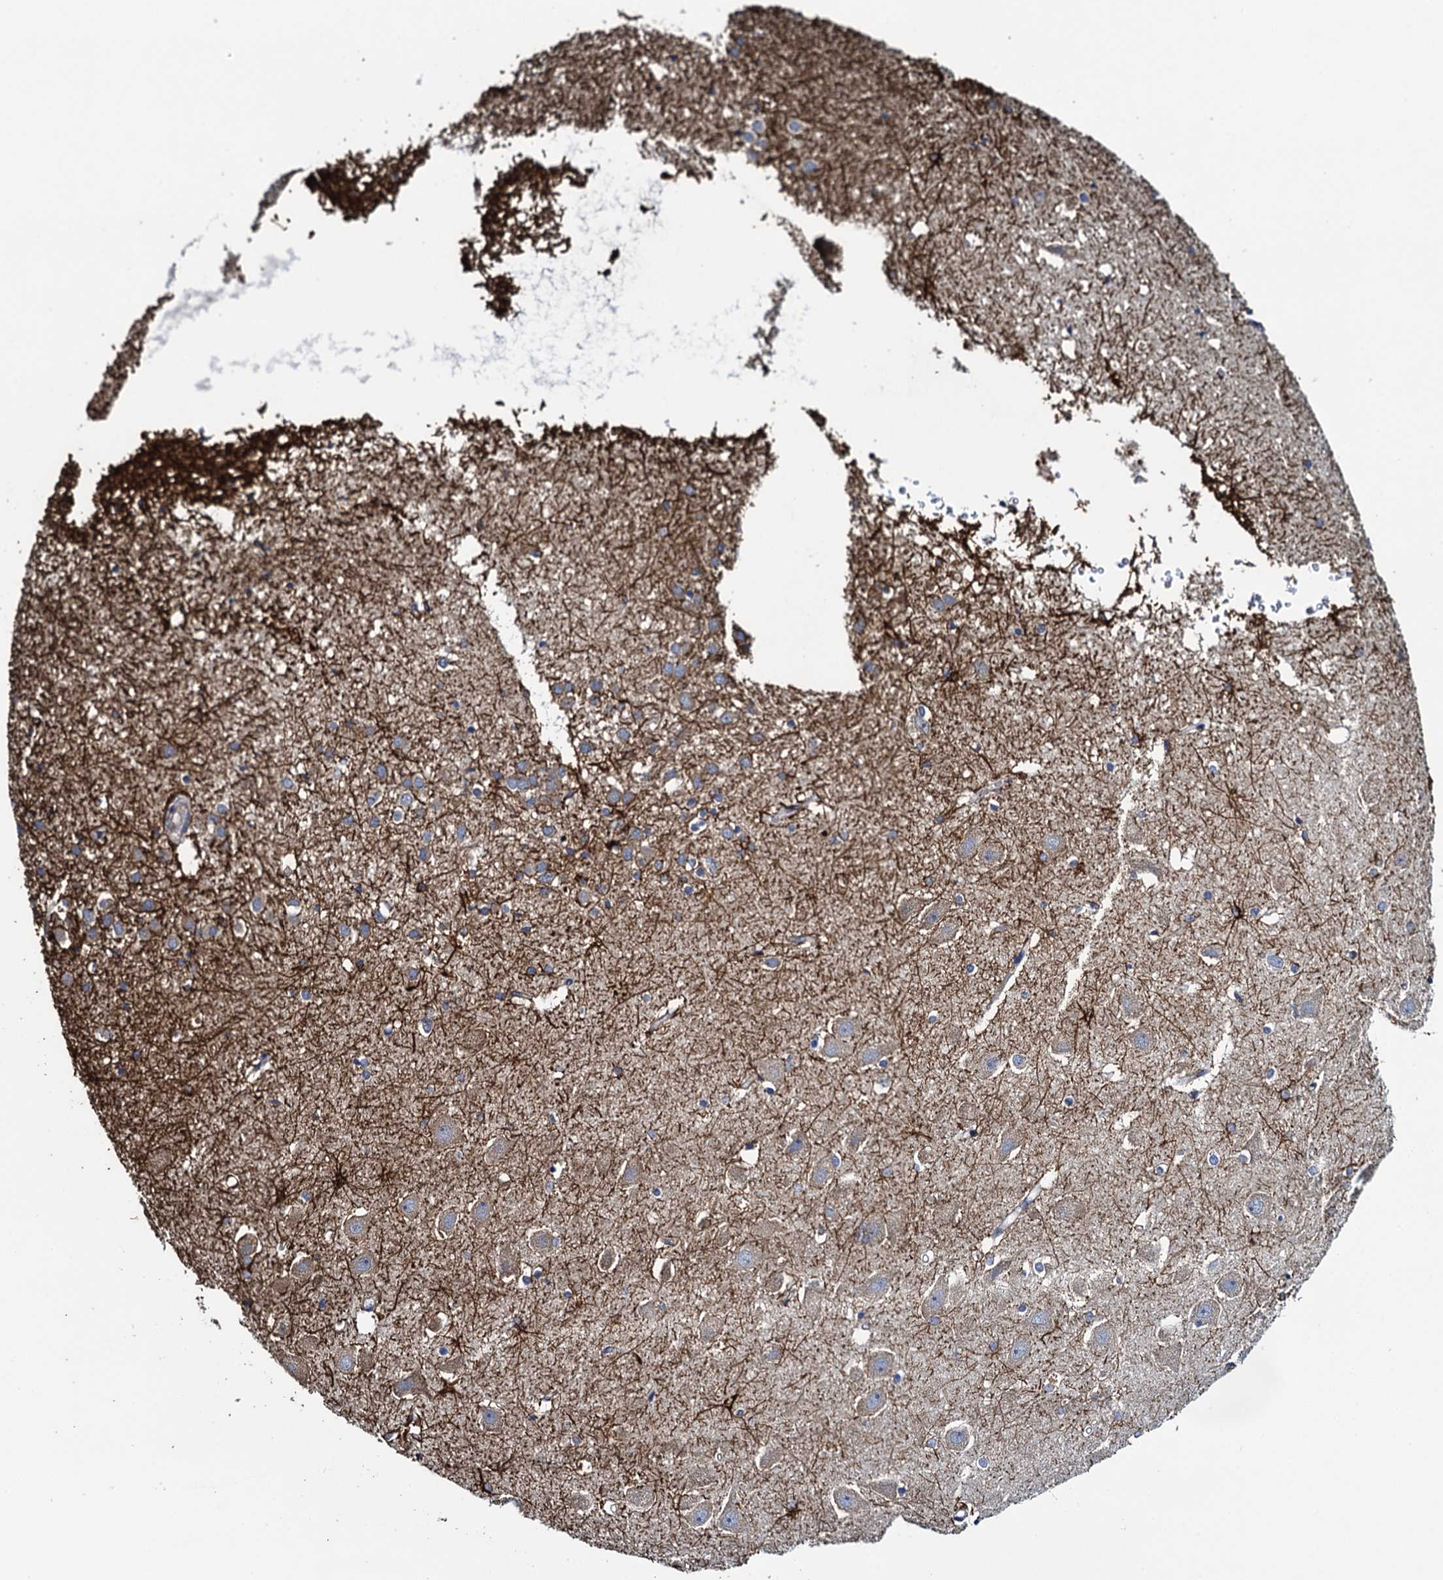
{"staining": {"intensity": "moderate", "quantity": "<25%", "location": "cytoplasmic/membranous"}, "tissue": "hippocampus", "cell_type": "Glial cells", "image_type": "normal", "snomed": [{"axis": "morphology", "description": "Normal tissue, NOS"}, {"axis": "topography", "description": "Hippocampus"}], "caption": "This histopathology image displays immunohistochemistry staining of normal hippocampus, with low moderate cytoplasmic/membranous expression in approximately <25% of glial cells.", "gene": "ADCY9", "patient": {"sex": "female", "age": 52}}